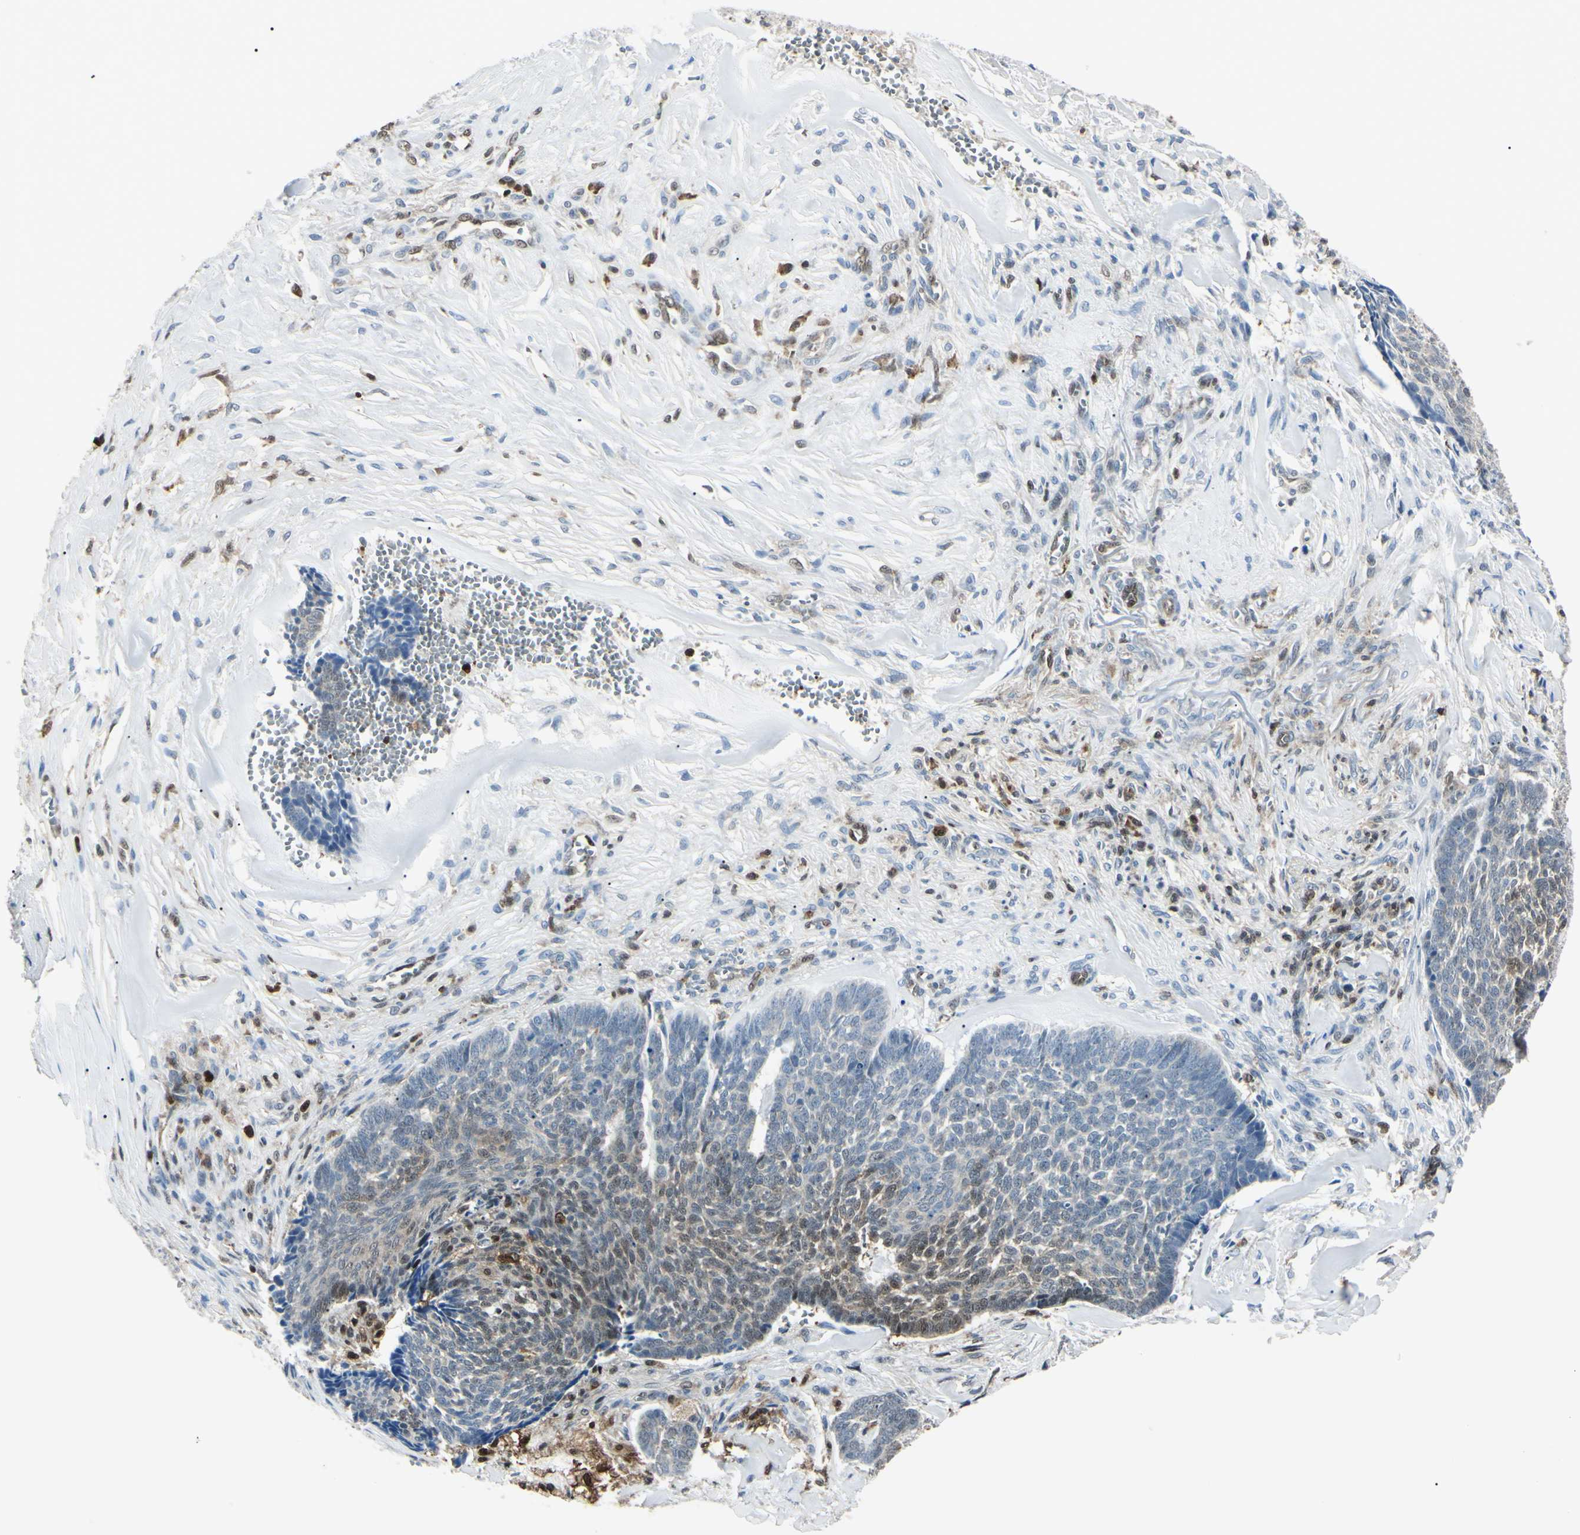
{"staining": {"intensity": "weak", "quantity": "25%-75%", "location": "nuclear"}, "tissue": "skin cancer", "cell_type": "Tumor cells", "image_type": "cancer", "snomed": [{"axis": "morphology", "description": "Basal cell carcinoma"}, {"axis": "topography", "description": "Skin"}], "caption": "A brown stain labels weak nuclear positivity of a protein in human skin cancer (basal cell carcinoma) tumor cells.", "gene": "PGK1", "patient": {"sex": "male", "age": 84}}